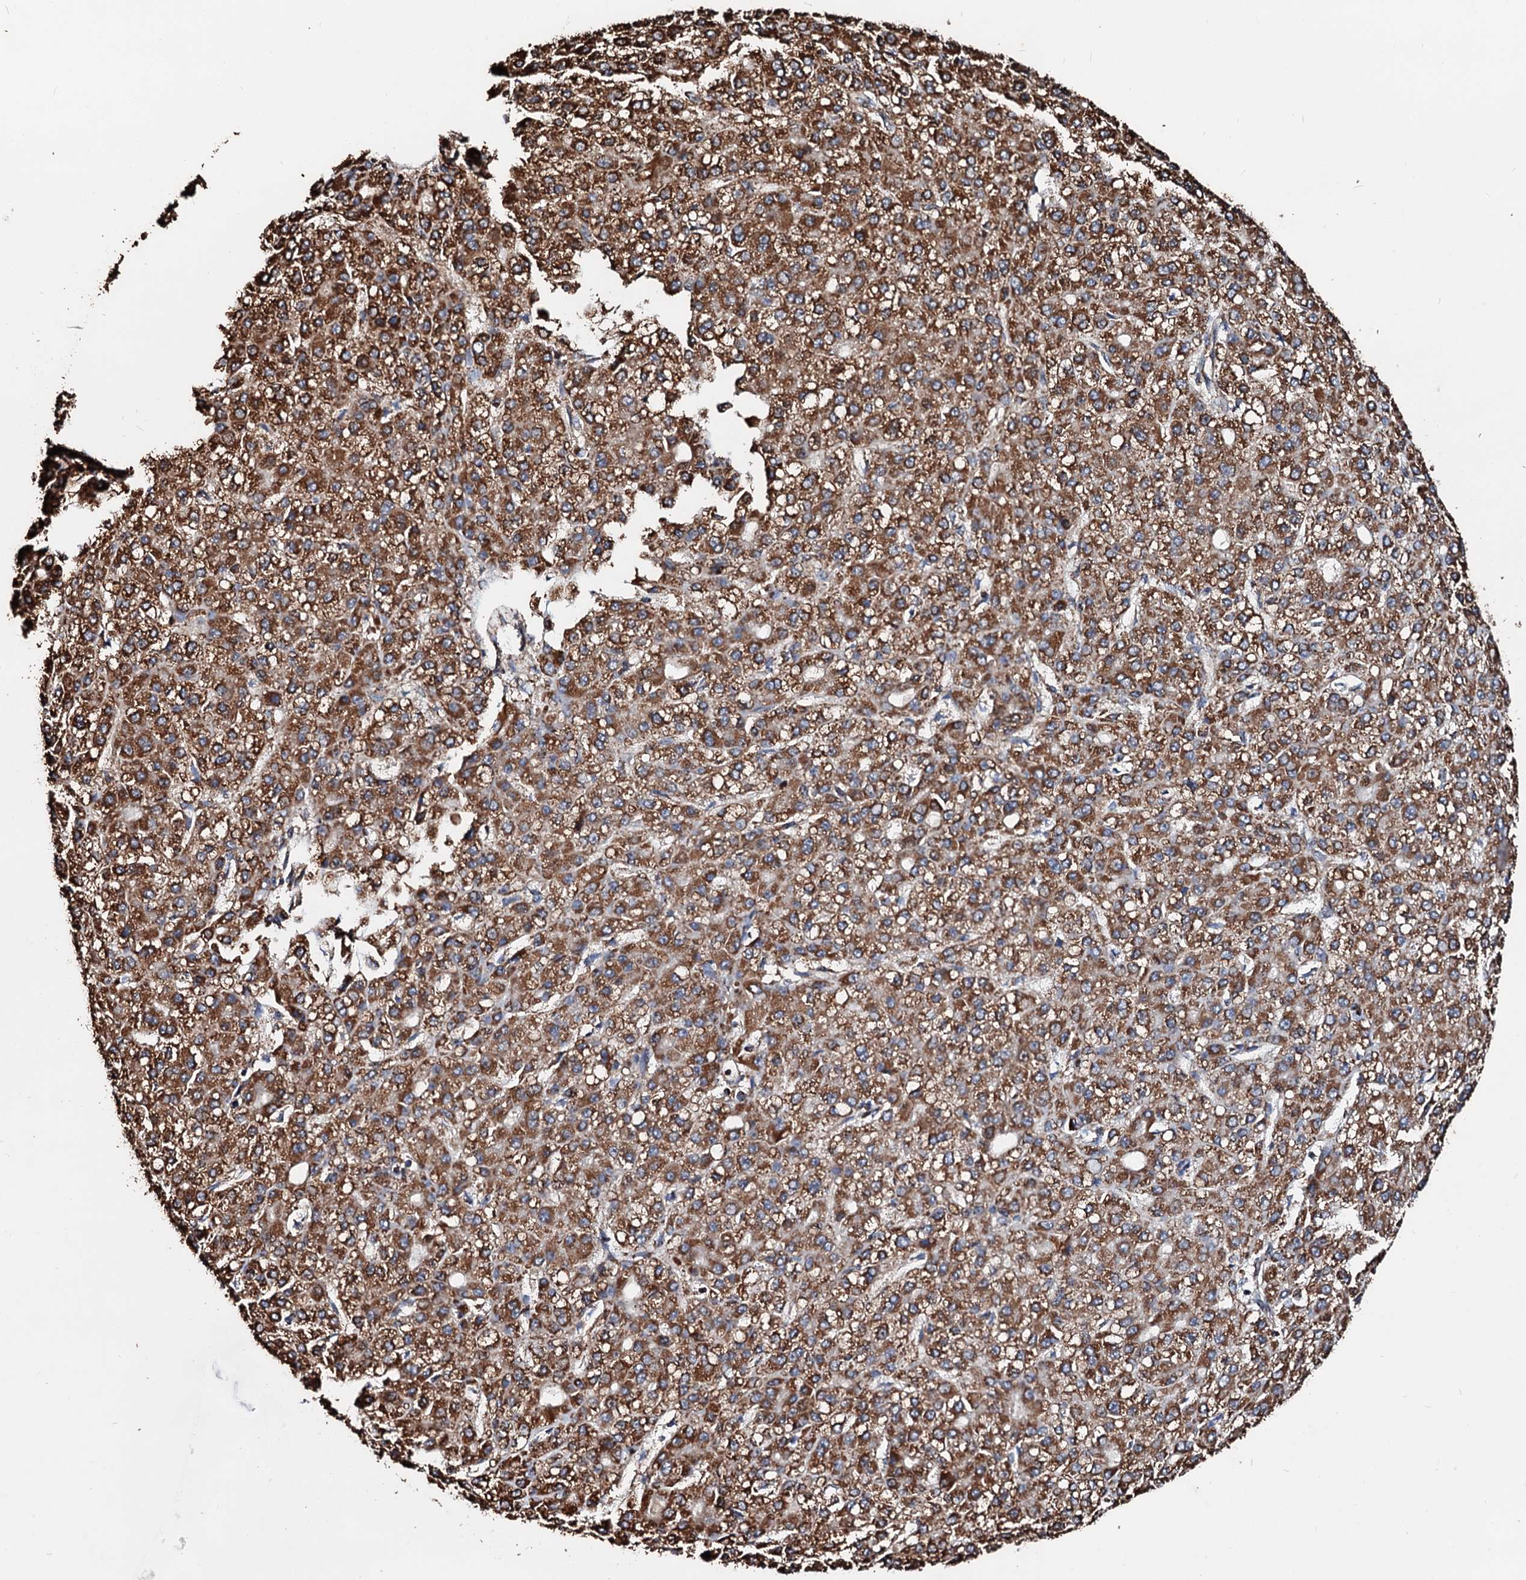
{"staining": {"intensity": "moderate", "quantity": ">75%", "location": "cytoplasmic/membranous"}, "tissue": "liver cancer", "cell_type": "Tumor cells", "image_type": "cancer", "snomed": [{"axis": "morphology", "description": "Carcinoma, Hepatocellular, NOS"}, {"axis": "topography", "description": "Liver"}], "caption": "Immunohistochemistry (DAB (3,3'-diaminobenzidine)) staining of human hepatocellular carcinoma (liver) demonstrates moderate cytoplasmic/membranous protein positivity in approximately >75% of tumor cells.", "gene": "SECISBP2L", "patient": {"sex": "male", "age": 67}}